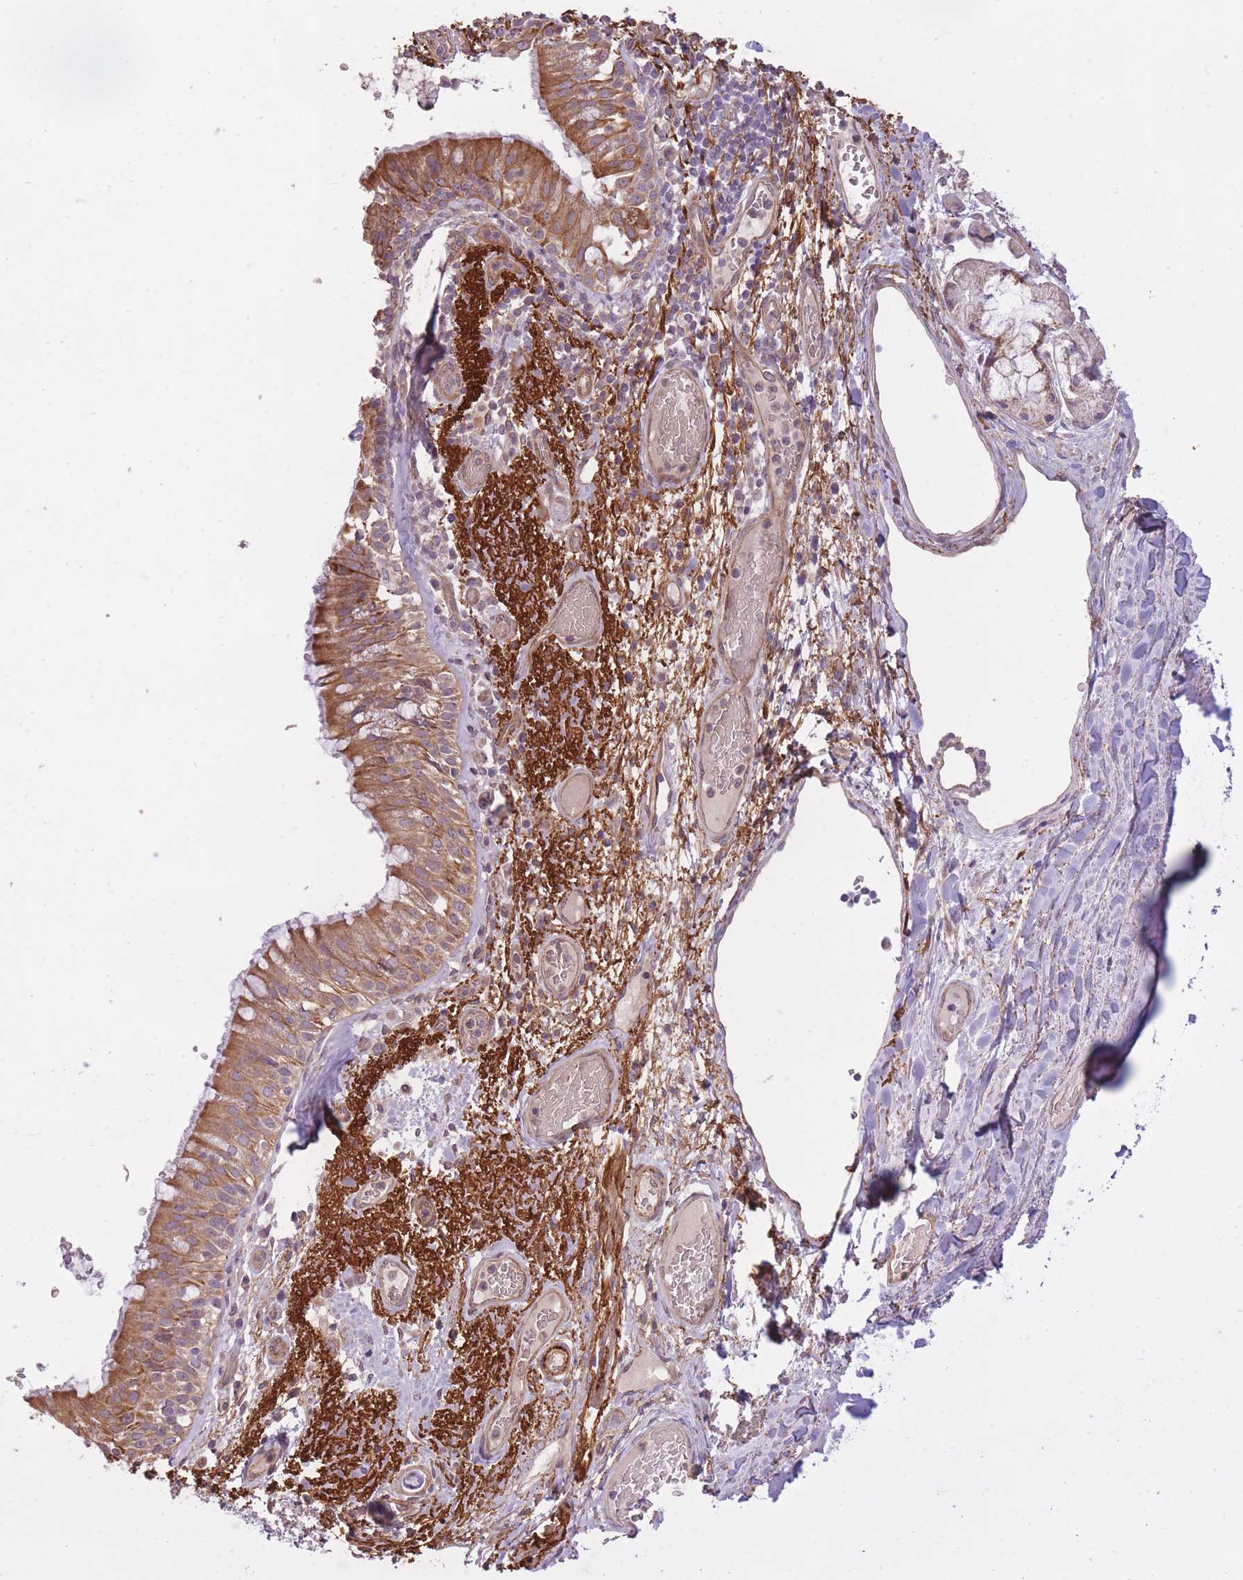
{"staining": {"intensity": "moderate", "quantity": ">75%", "location": "cytoplasmic/membranous"}, "tissue": "bronchus", "cell_type": "Respiratory epithelial cells", "image_type": "normal", "snomed": [{"axis": "morphology", "description": "Normal tissue, NOS"}, {"axis": "topography", "description": "Cartilage tissue"}, {"axis": "topography", "description": "Bronchus"}], "caption": "This photomicrograph exhibits IHC staining of unremarkable human bronchus, with medium moderate cytoplasmic/membranous expression in approximately >75% of respiratory epithelial cells.", "gene": "REV1", "patient": {"sex": "male", "age": 63}}